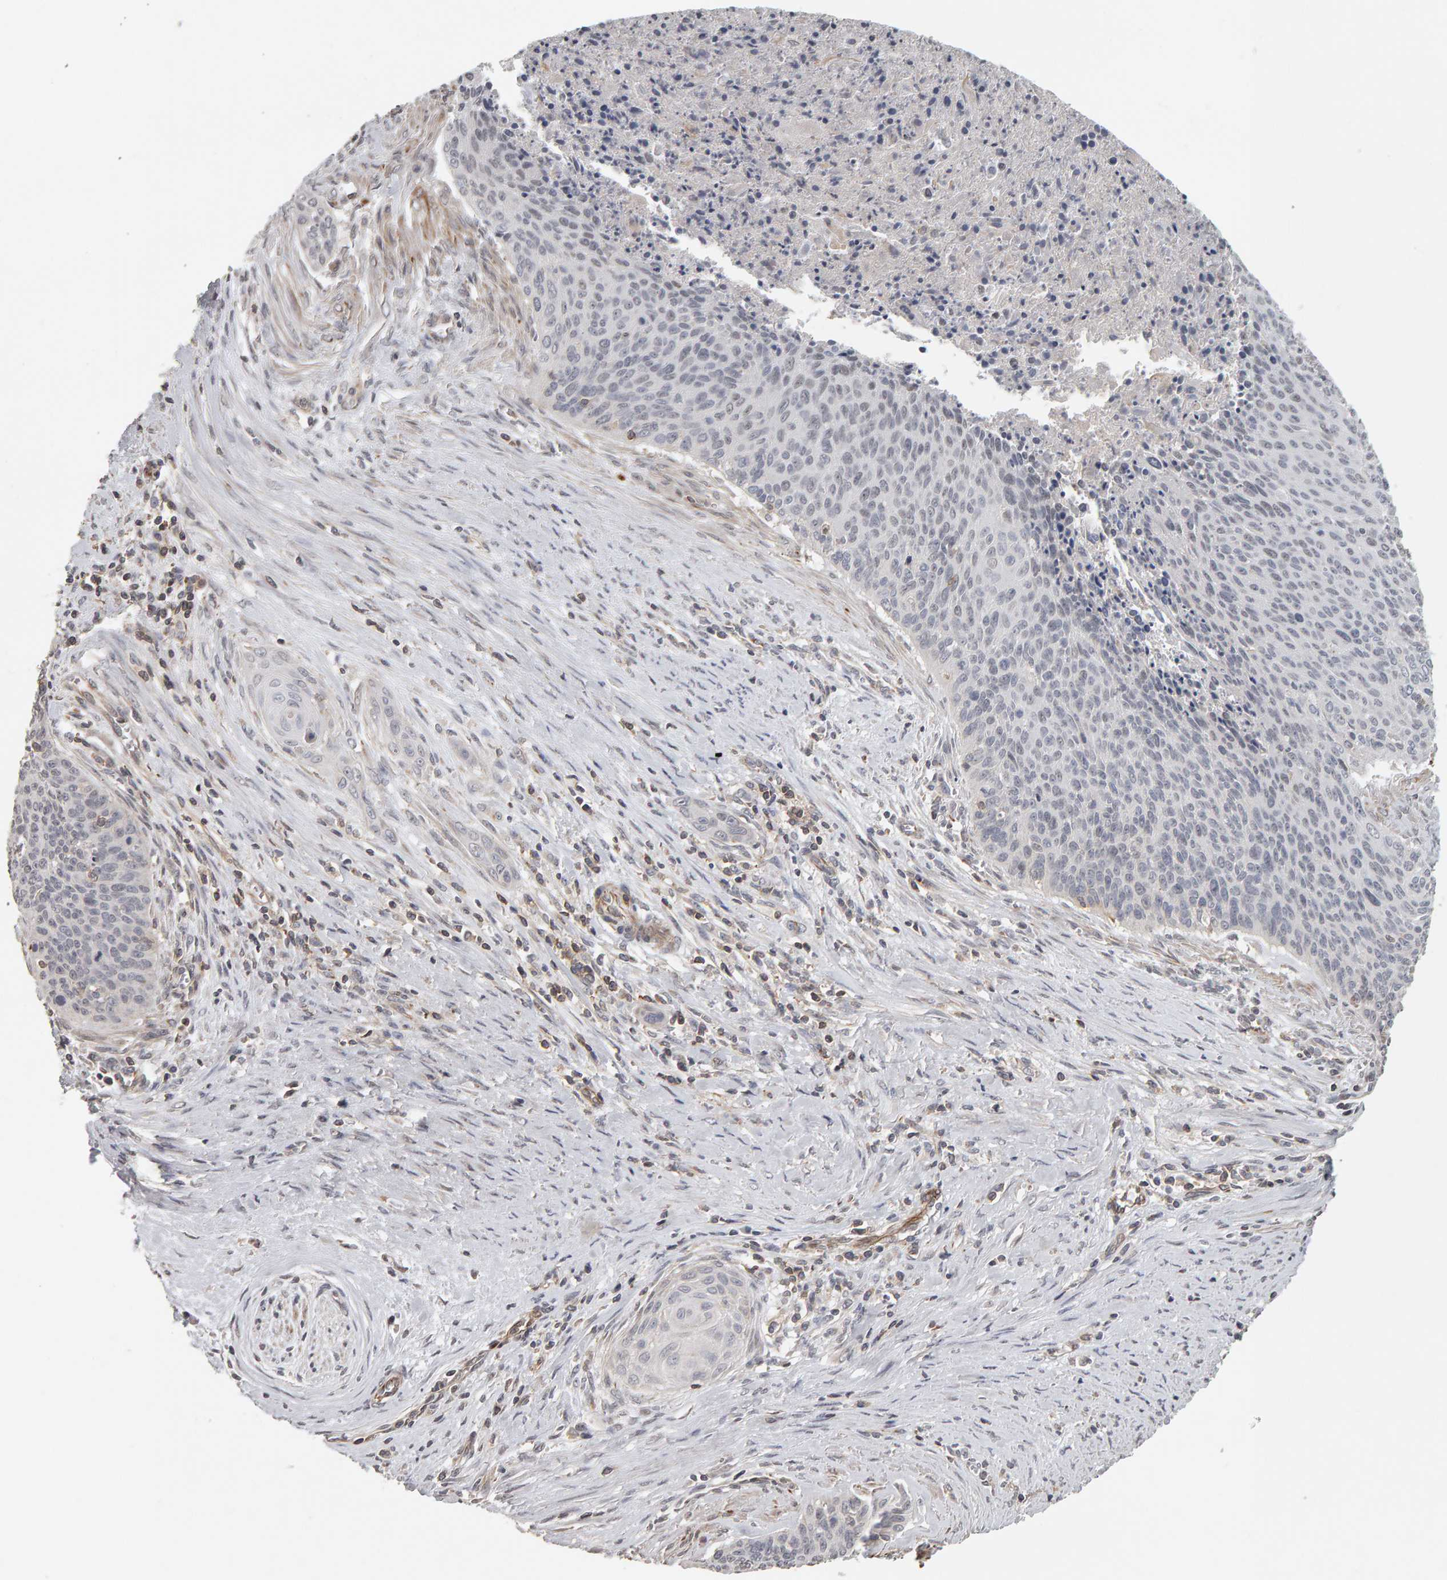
{"staining": {"intensity": "negative", "quantity": "none", "location": "none"}, "tissue": "cervical cancer", "cell_type": "Tumor cells", "image_type": "cancer", "snomed": [{"axis": "morphology", "description": "Squamous cell carcinoma, NOS"}, {"axis": "topography", "description": "Cervix"}], "caption": "Immunohistochemistry photomicrograph of human squamous cell carcinoma (cervical) stained for a protein (brown), which reveals no staining in tumor cells.", "gene": "TEFM", "patient": {"sex": "female", "age": 55}}